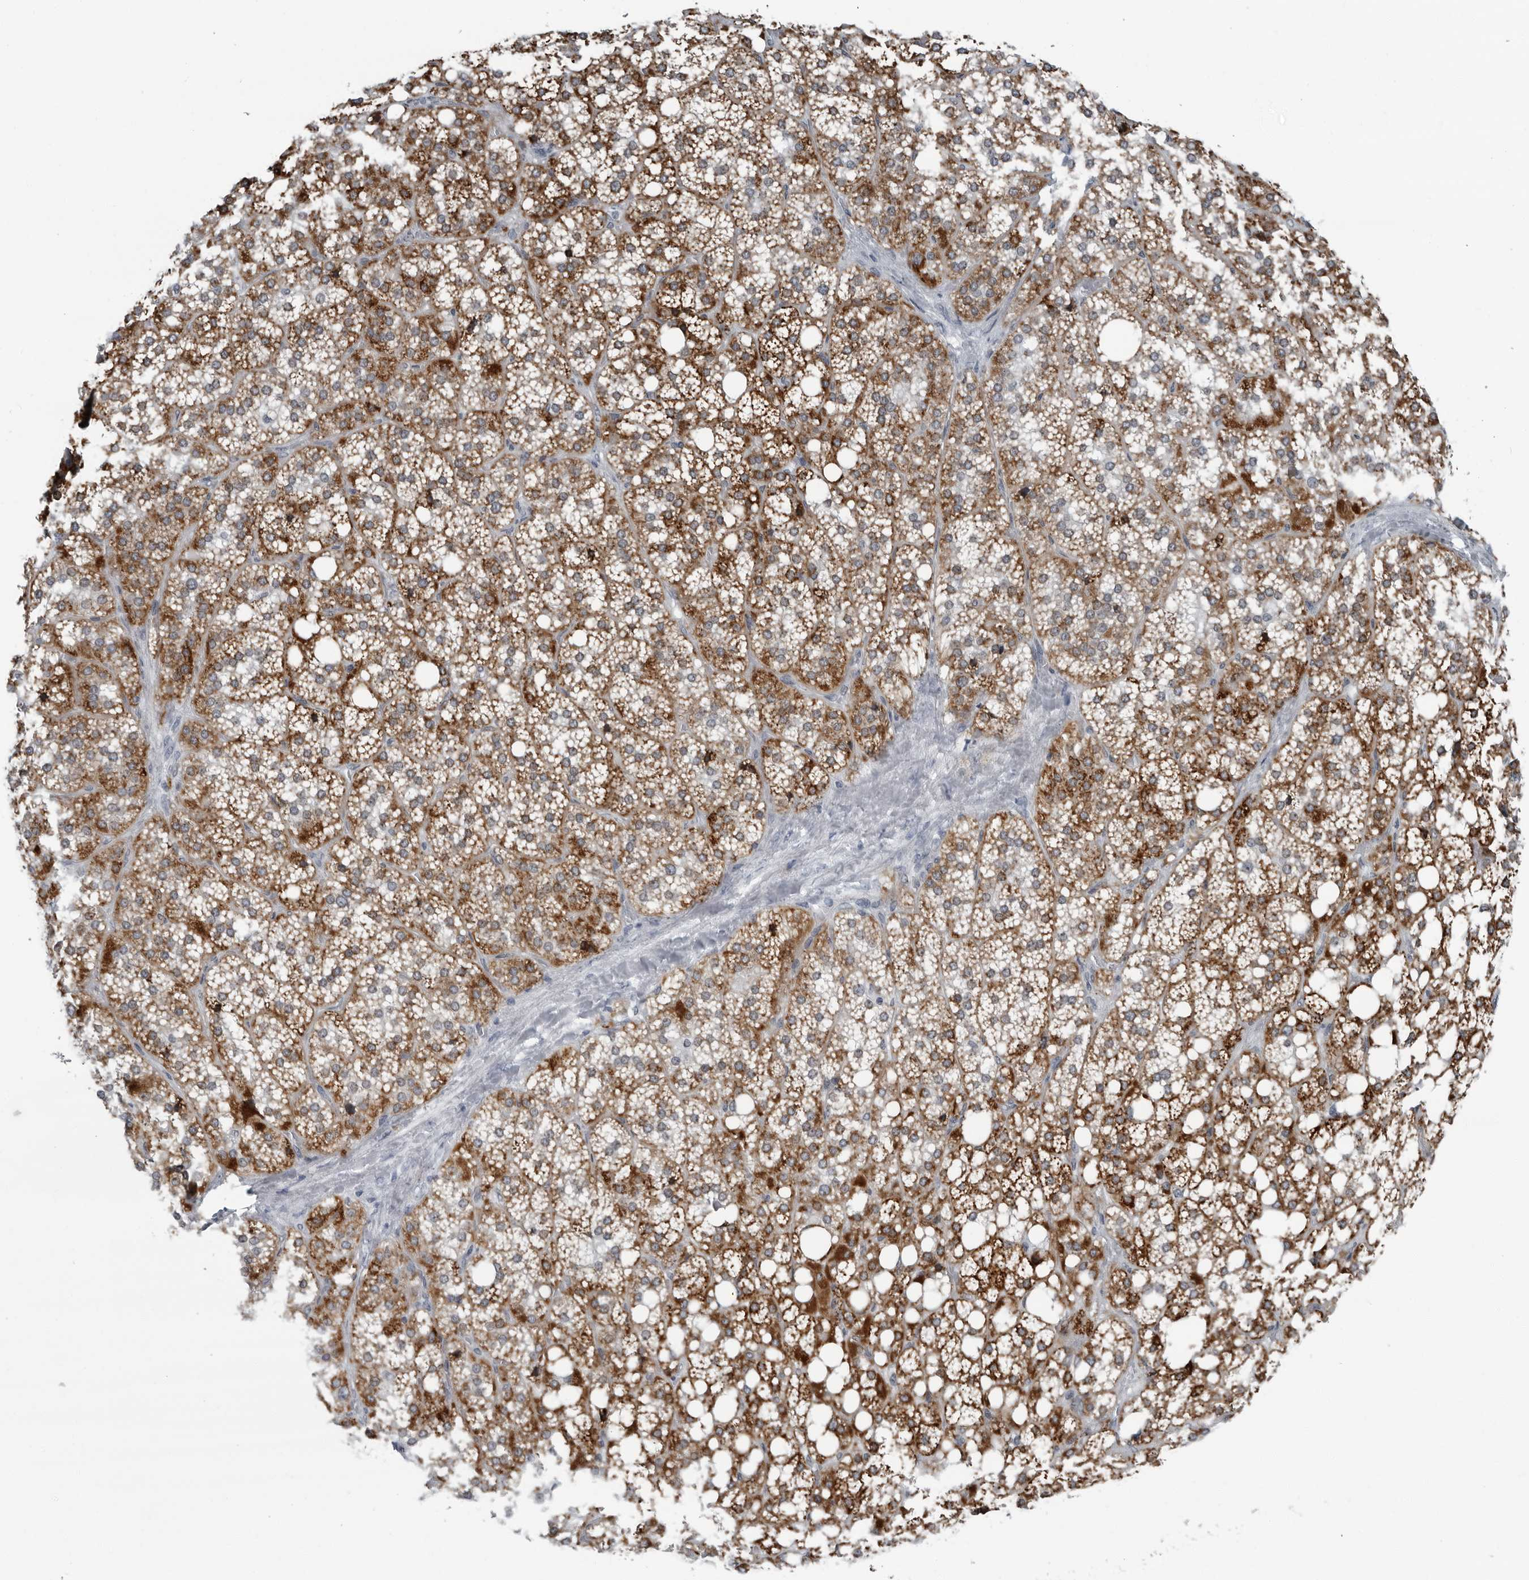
{"staining": {"intensity": "strong", "quantity": ">75%", "location": "cytoplasmic/membranous"}, "tissue": "adrenal gland", "cell_type": "Glandular cells", "image_type": "normal", "snomed": [{"axis": "morphology", "description": "Normal tissue, NOS"}, {"axis": "topography", "description": "Adrenal gland"}], "caption": "Immunohistochemical staining of unremarkable human adrenal gland demonstrates >75% levels of strong cytoplasmic/membranous protein expression in approximately >75% of glandular cells. Nuclei are stained in blue.", "gene": "PDCD11", "patient": {"sex": "female", "age": 59}}